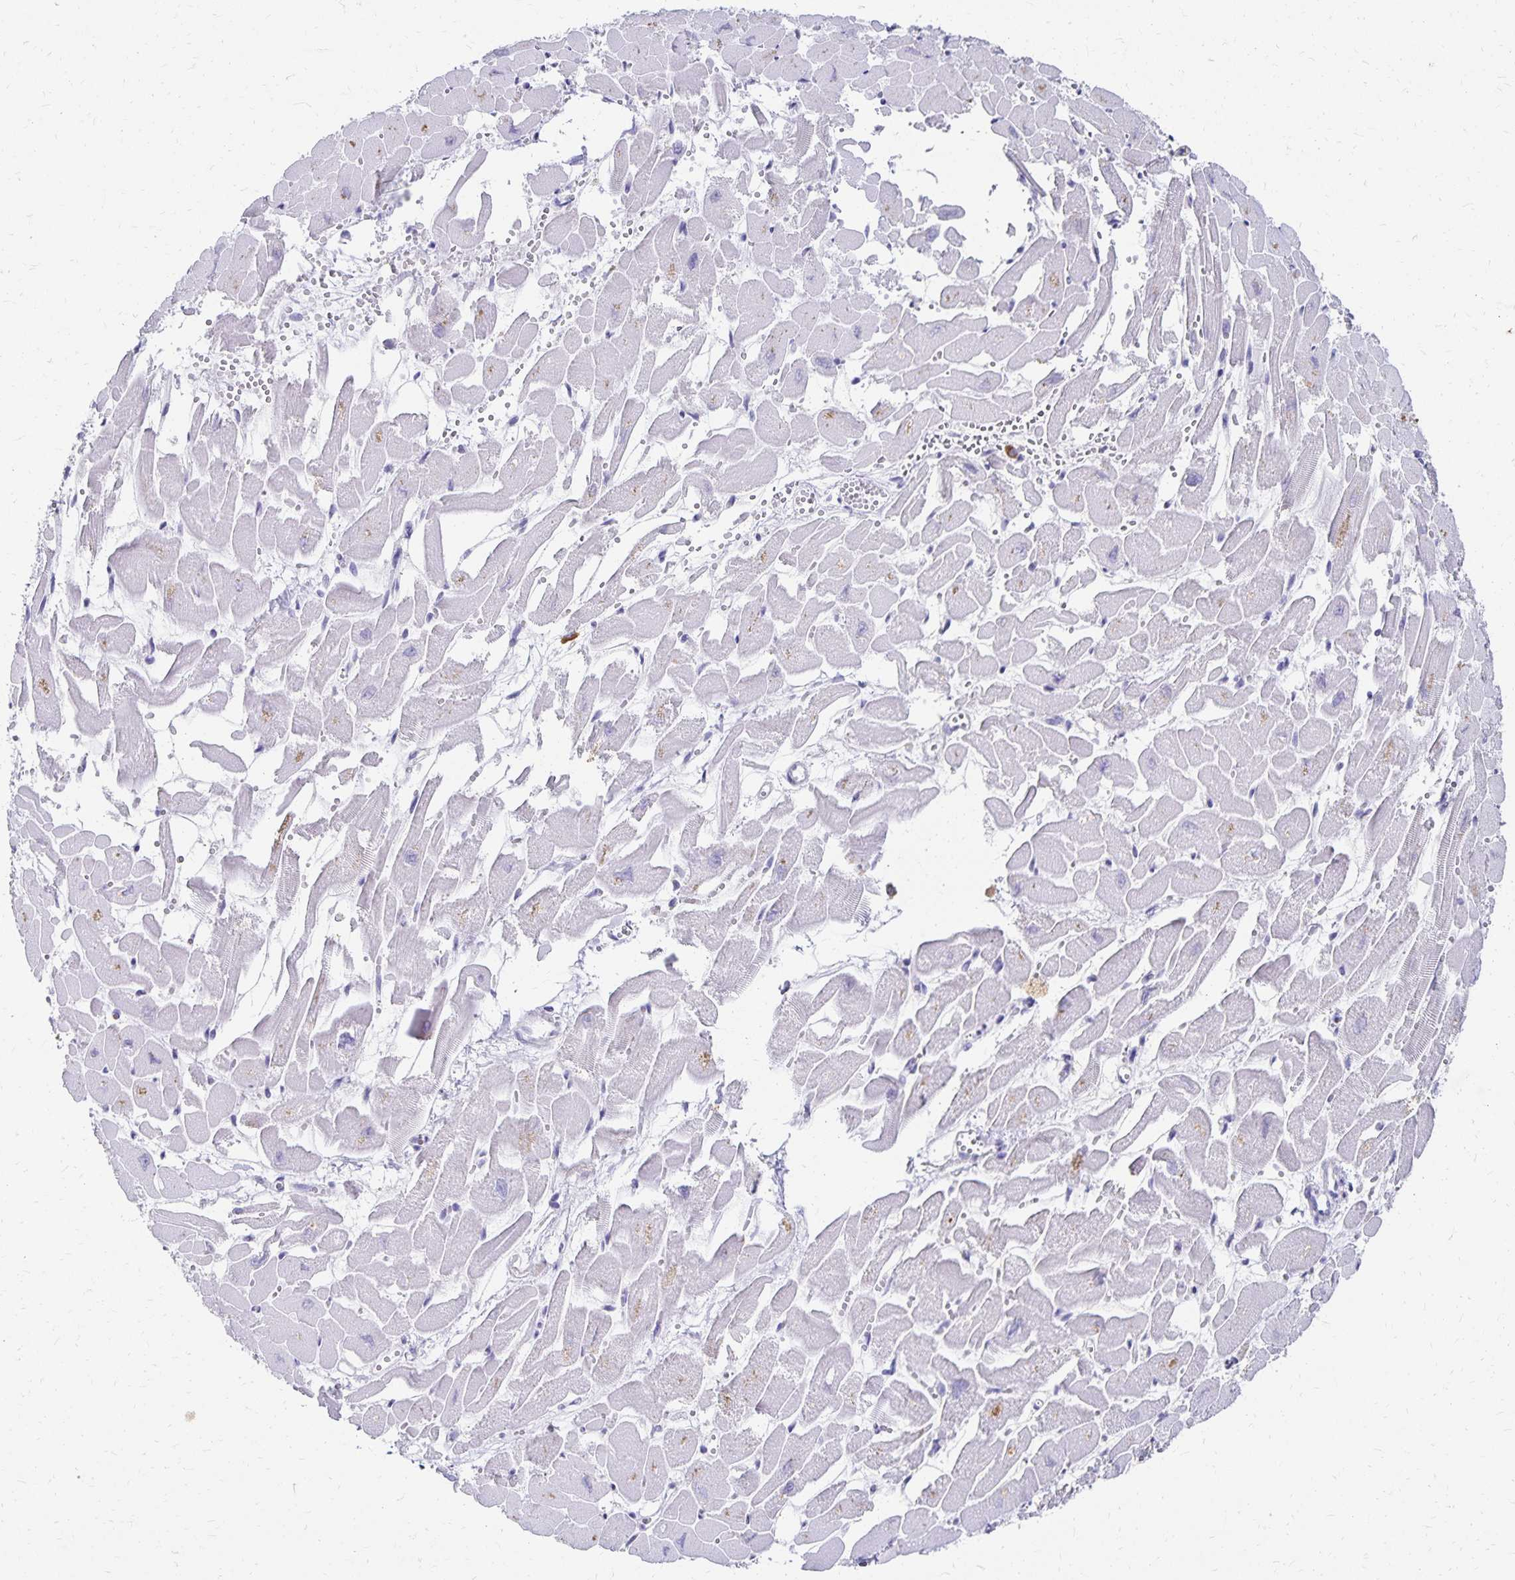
{"staining": {"intensity": "negative", "quantity": "none", "location": "none"}, "tissue": "heart muscle", "cell_type": "Cardiomyocytes", "image_type": "normal", "snomed": [{"axis": "morphology", "description": "Normal tissue, NOS"}, {"axis": "topography", "description": "Heart"}], "caption": "Immunohistochemistry (IHC) micrograph of normal heart muscle: human heart muscle stained with DAB (3,3'-diaminobenzidine) demonstrates no significant protein positivity in cardiomyocytes.", "gene": "DYNLT4", "patient": {"sex": "female", "age": 52}}